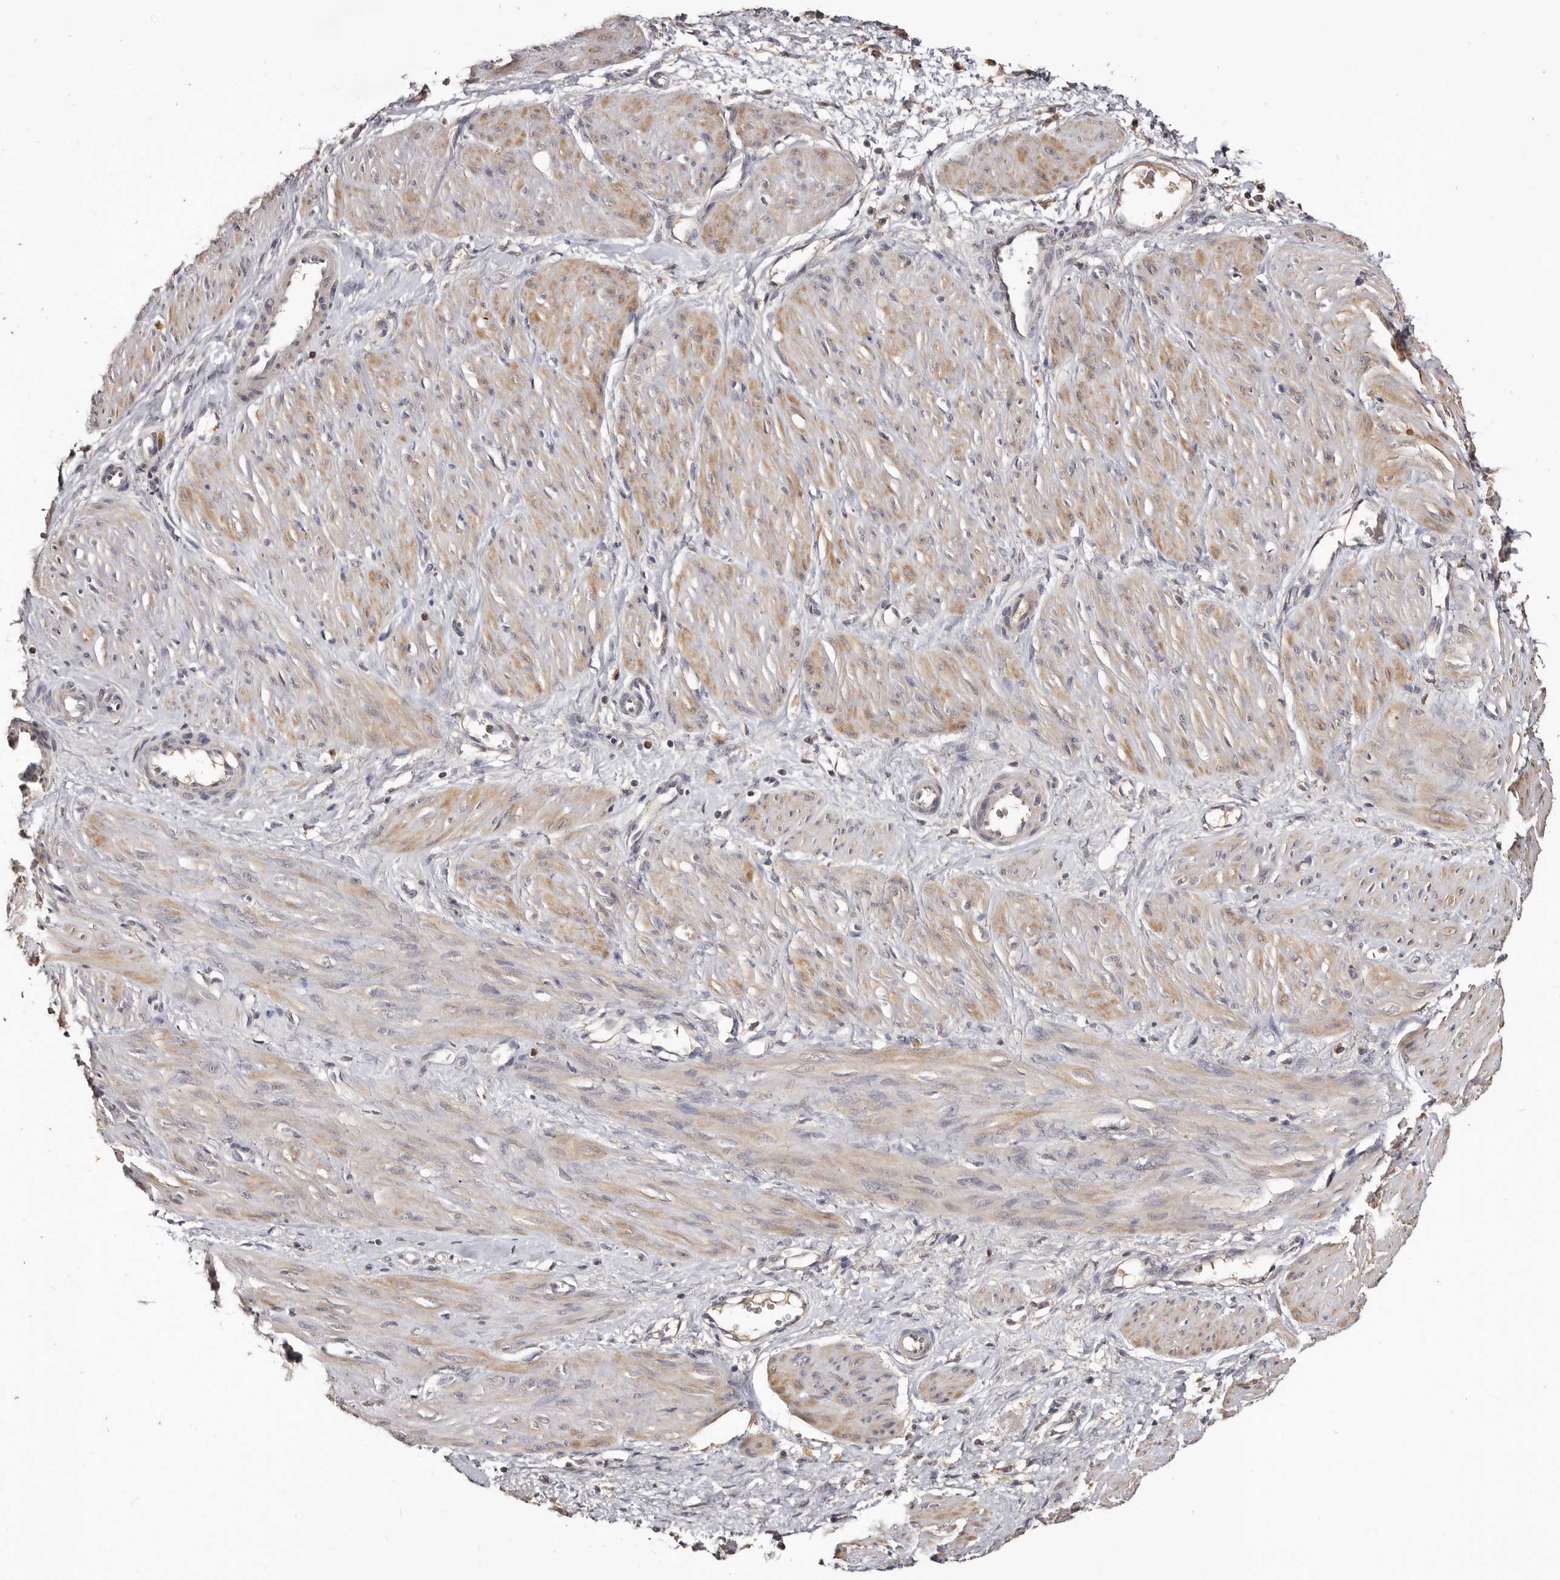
{"staining": {"intensity": "weak", "quantity": "25%-75%", "location": "cytoplasmic/membranous"}, "tissue": "smooth muscle", "cell_type": "Smooth muscle cells", "image_type": "normal", "snomed": [{"axis": "morphology", "description": "Normal tissue, NOS"}, {"axis": "topography", "description": "Endometrium"}], "caption": "Human smooth muscle stained for a protein (brown) shows weak cytoplasmic/membranous positive positivity in approximately 25%-75% of smooth muscle cells.", "gene": "INAVA", "patient": {"sex": "female", "age": 33}}